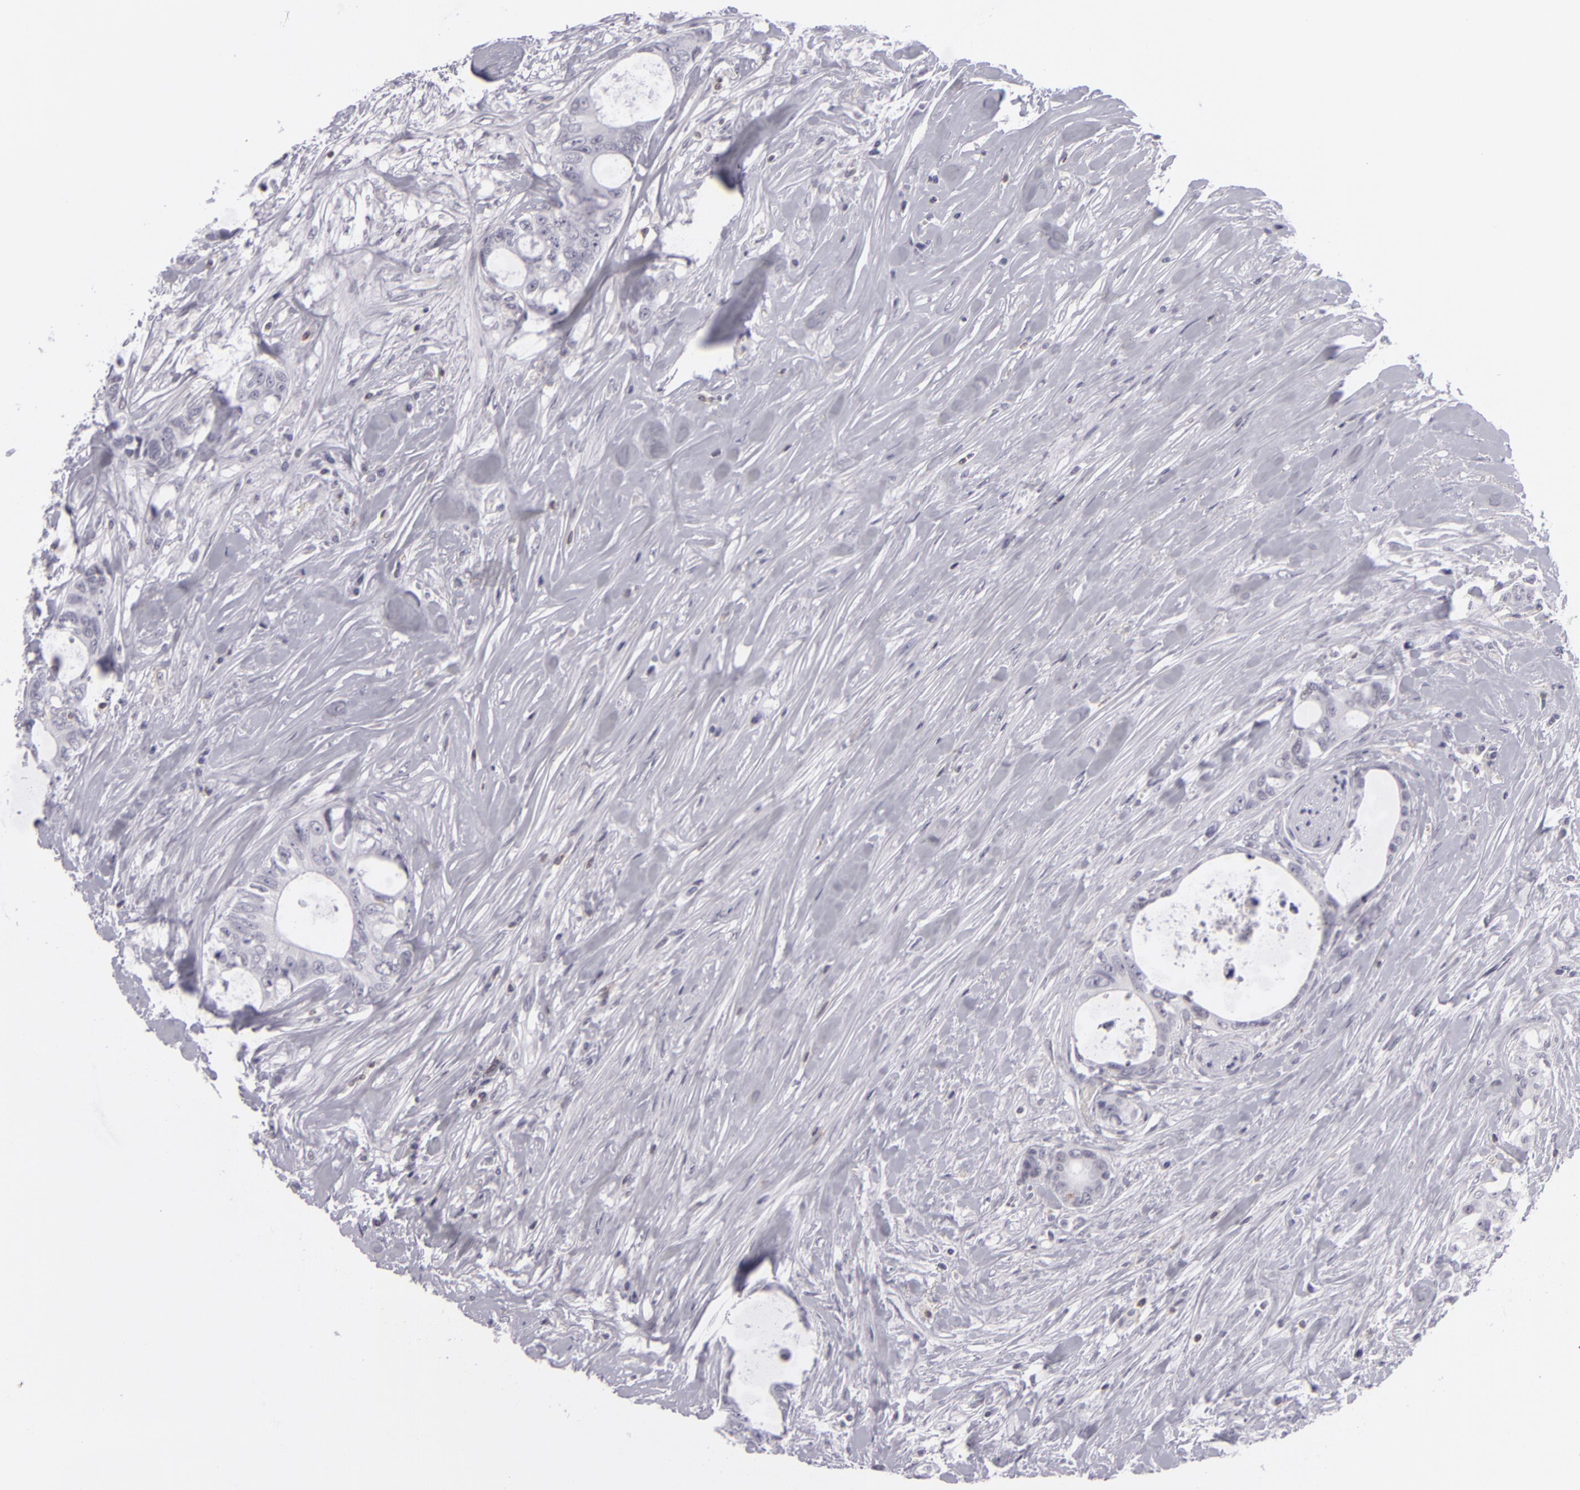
{"staining": {"intensity": "negative", "quantity": "none", "location": "none"}, "tissue": "colorectal cancer", "cell_type": "Tumor cells", "image_type": "cancer", "snomed": [{"axis": "morphology", "description": "Adenocarcinoma, NOS"}, {"axis": "topography", "description": "Rectum"}], "caption": "This is an IHC photomicrograph of human adenocarcinoma (colorectal). There is no expression in tumor cells.", "gene": "KCNAB2", "patient": {"sex": "female", "age": 57}}